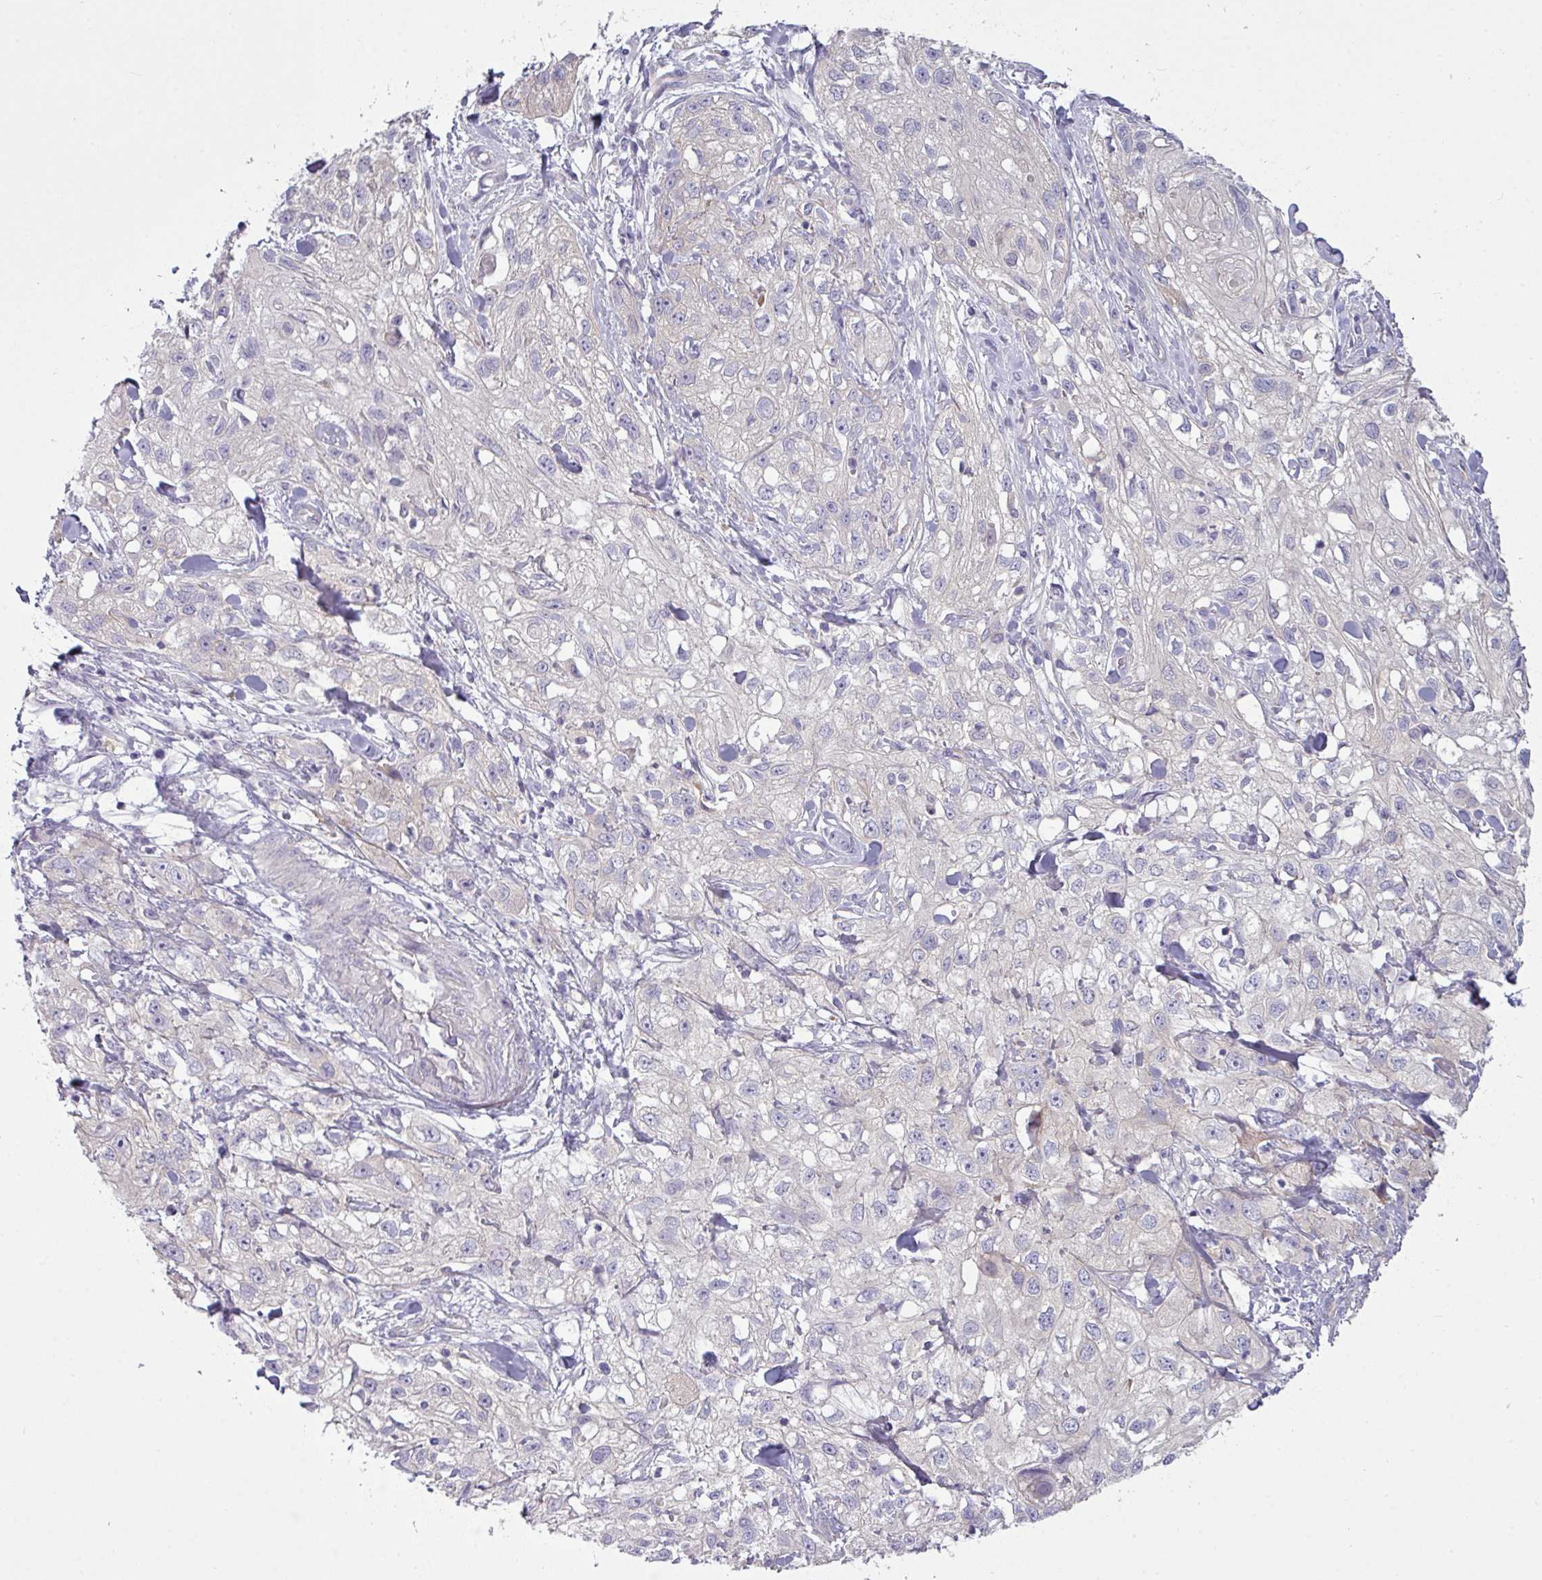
{"staining": {"intensity": "negative", "quantity": "none", "location": "none"}, "tissue": "skin cancer", "cell_type": "Tumor cells", "image_type": "cancer", "snomed": [{"axis": "morphology", "description": "Squamous cell carcinoma, NOS"}, {"axis": "topography", "description": "Skin"}, {"axis": "topography", "description": "Vulva"}], "caption": "This is a micrograph of IHC staining of squamous cell carcinoma (skin), which shows no positivity in tumor cells.", "gene": "CAMK2B", "patient": {"sex": "female", "age": 86}}